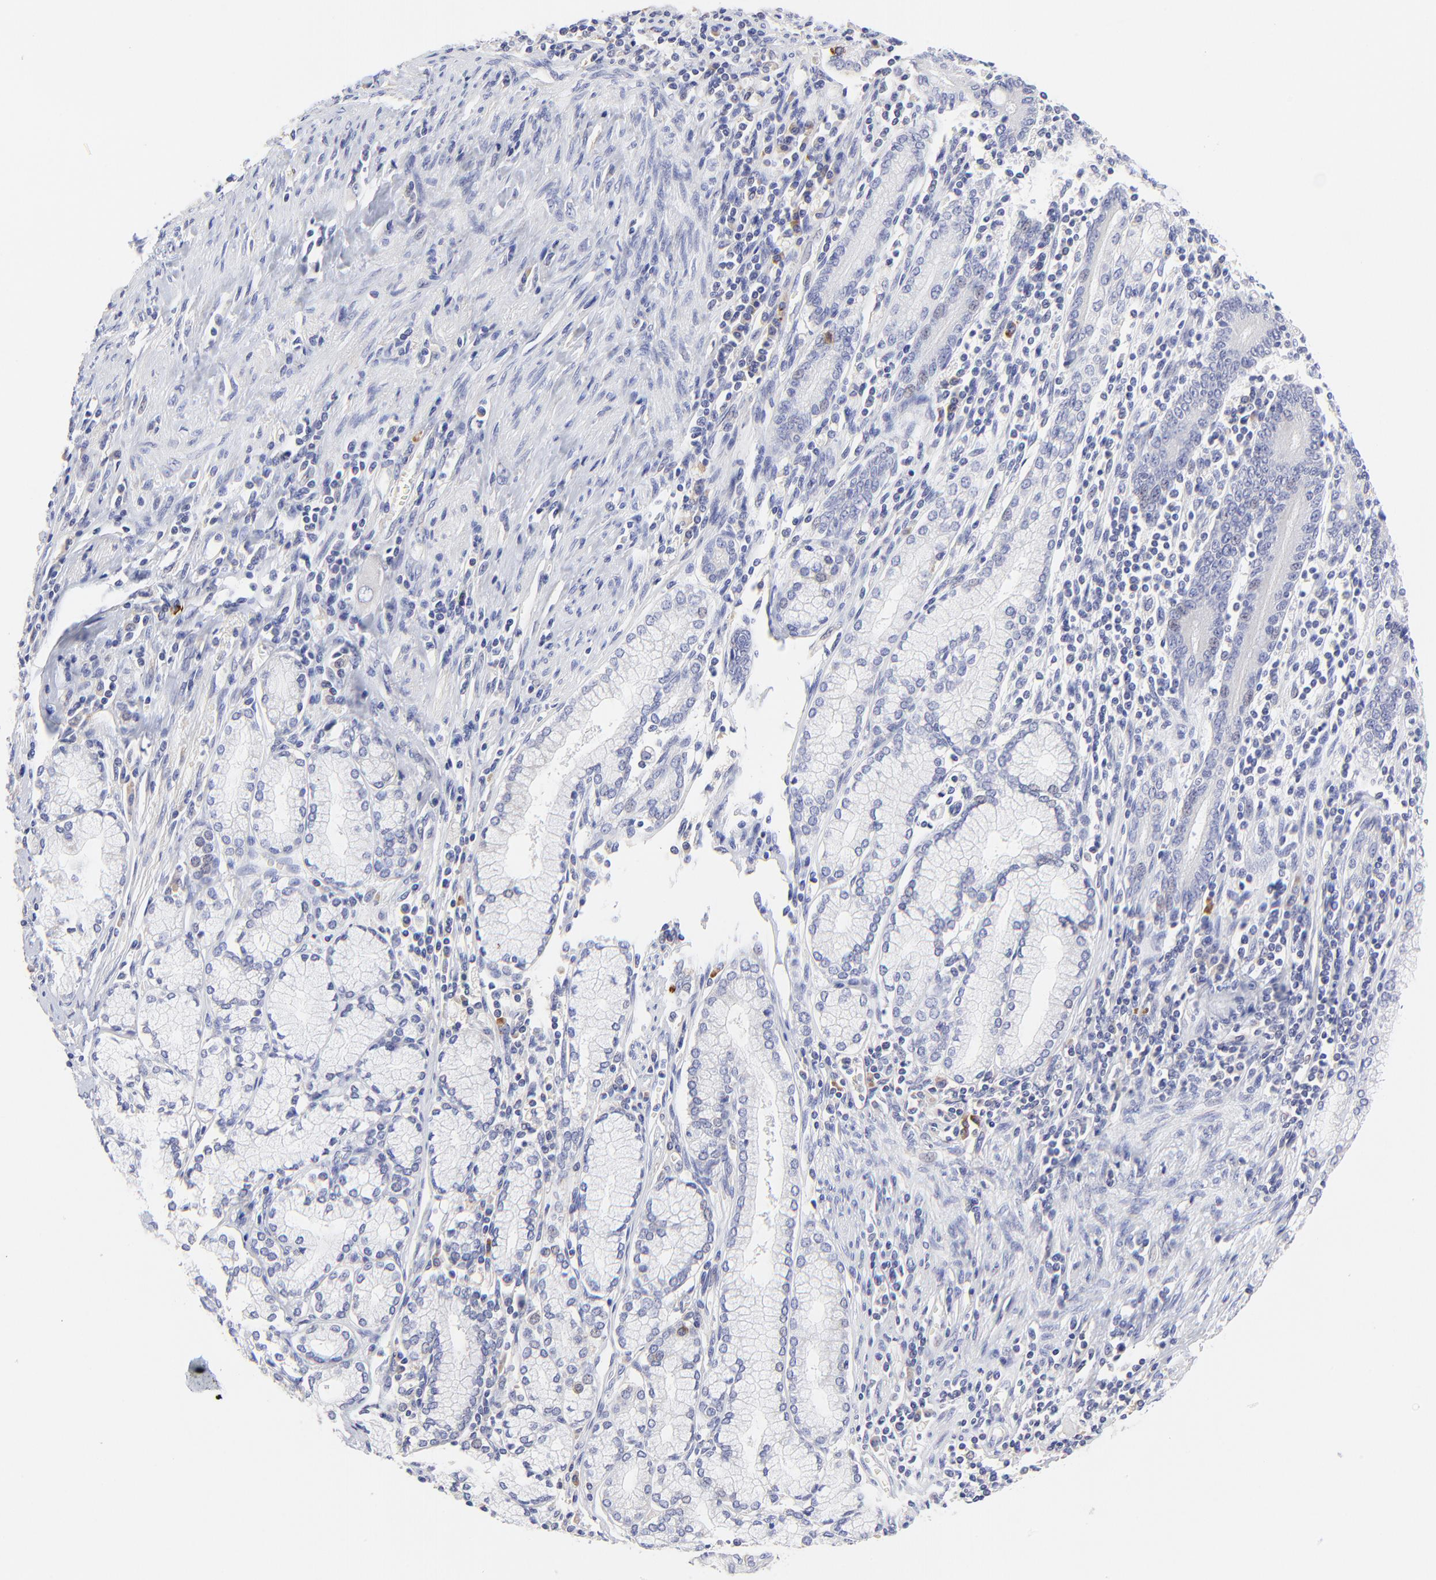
{"staining": {"intensity": "negative", "quantity": "none", "location": "none"}, "tissue": "pancreatic cancer", "cell_type": "Tumor cells", "image_type": "cancer", "snomed": [{"axis": "morphology", "description": "Adenocarcinoma, NOS"}, {"axis": "topography", "description": "Pancreas"}], "caption": "The image shows no significant positivity in tumor cells of adenocarcinoma (pancreatic).", "gene": "LHFPL1", "patient": {"sex": "male", "age": 77}}